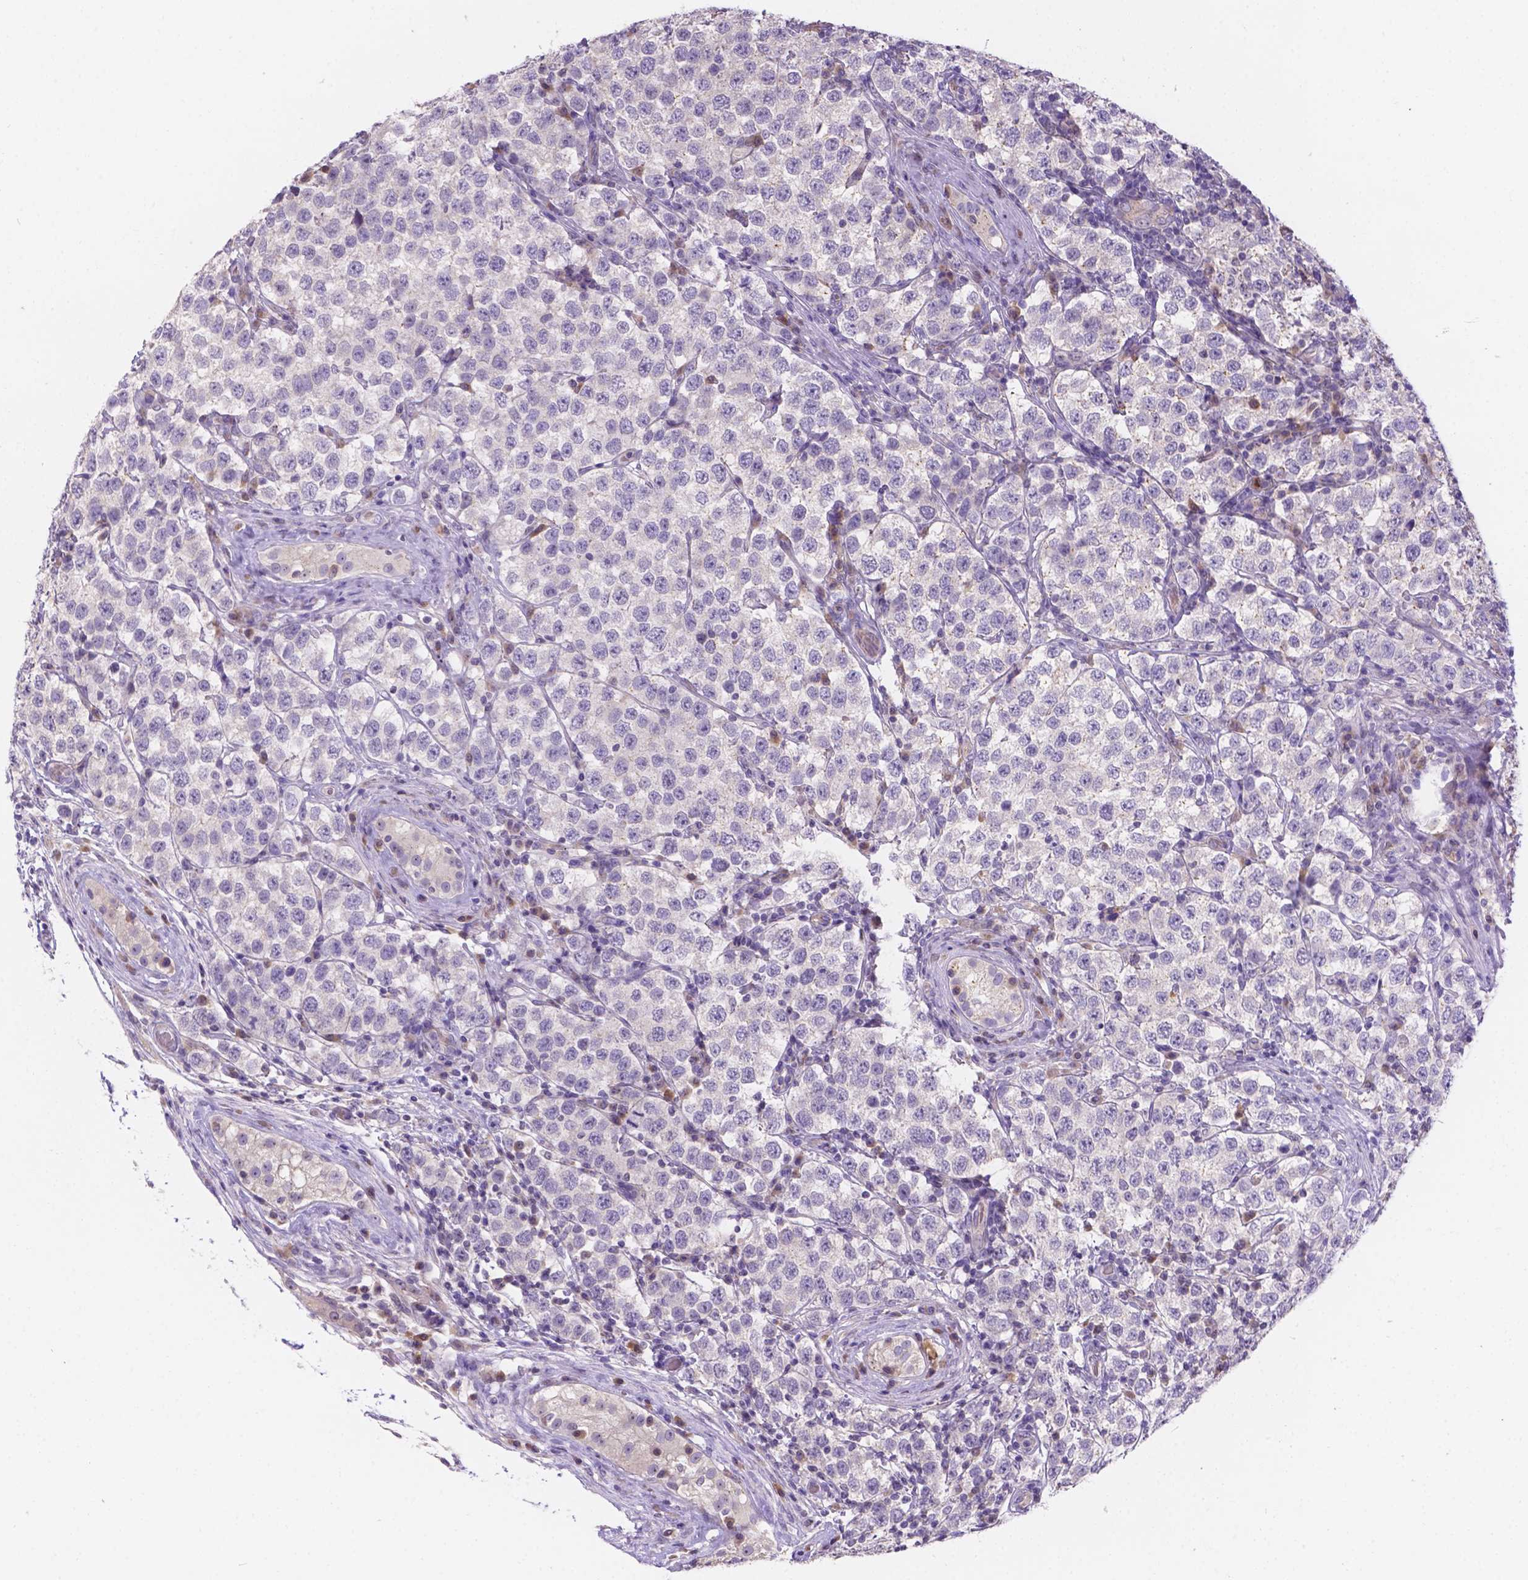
{"staining": {"intensity": "negative", "quantity": "none", "location": "none"}, "tissue": "testis cancer", "cell_type": "Tumor cells", "image_type": "cancer", "snomed": [{"axis": "morphology", "description": "Seminoma, NOS"}, {"axis": "topography", "description": "Testis"}], "caption": "A photomicrograph of human seminoma (testis) is negative for staining in tumor cells.", "gene": "CD96", "patient": {"sex": "male", "age": 34}}